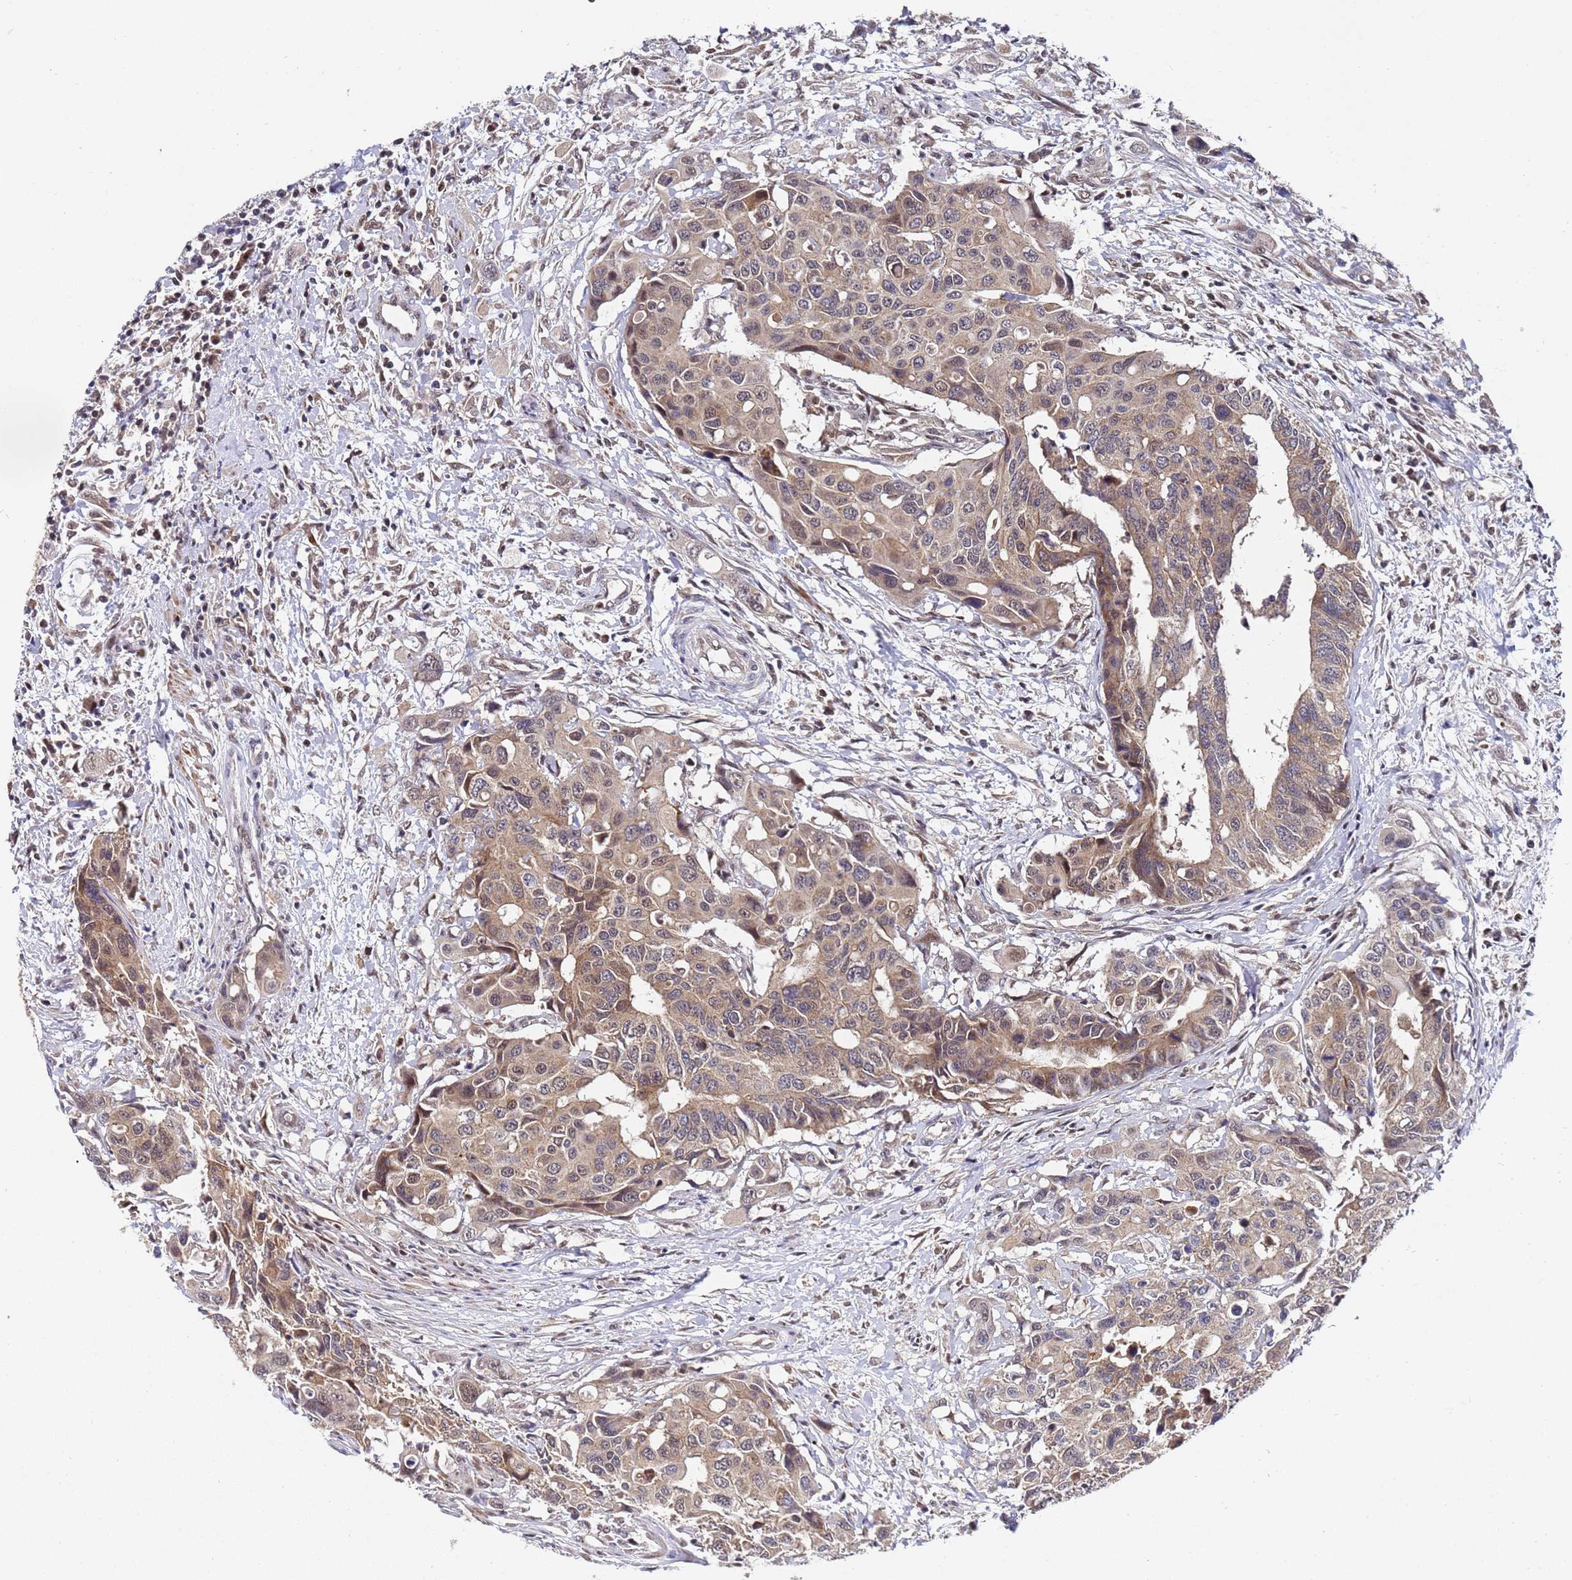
{"staining": {"intensity": "moderate", "quantity": ">75%", "location": "cytoplasmic/membranous,nuclear"}, "tissue": "colorectal cancer", "cell_type": "Tumor cells", "image_type": "cancer", "snomed": [{"axis": "morphology", "description": "Adenocarcinoma, NOS"}, {"axis": "topography", "description": "Colon"}], "caption": "Adenocarcinoma (colorectal) stained with a protein marker shows moderate staining in tumor cells.", "gene": "ANAPC13", "patient": {"sex": "male", "age": 77}}